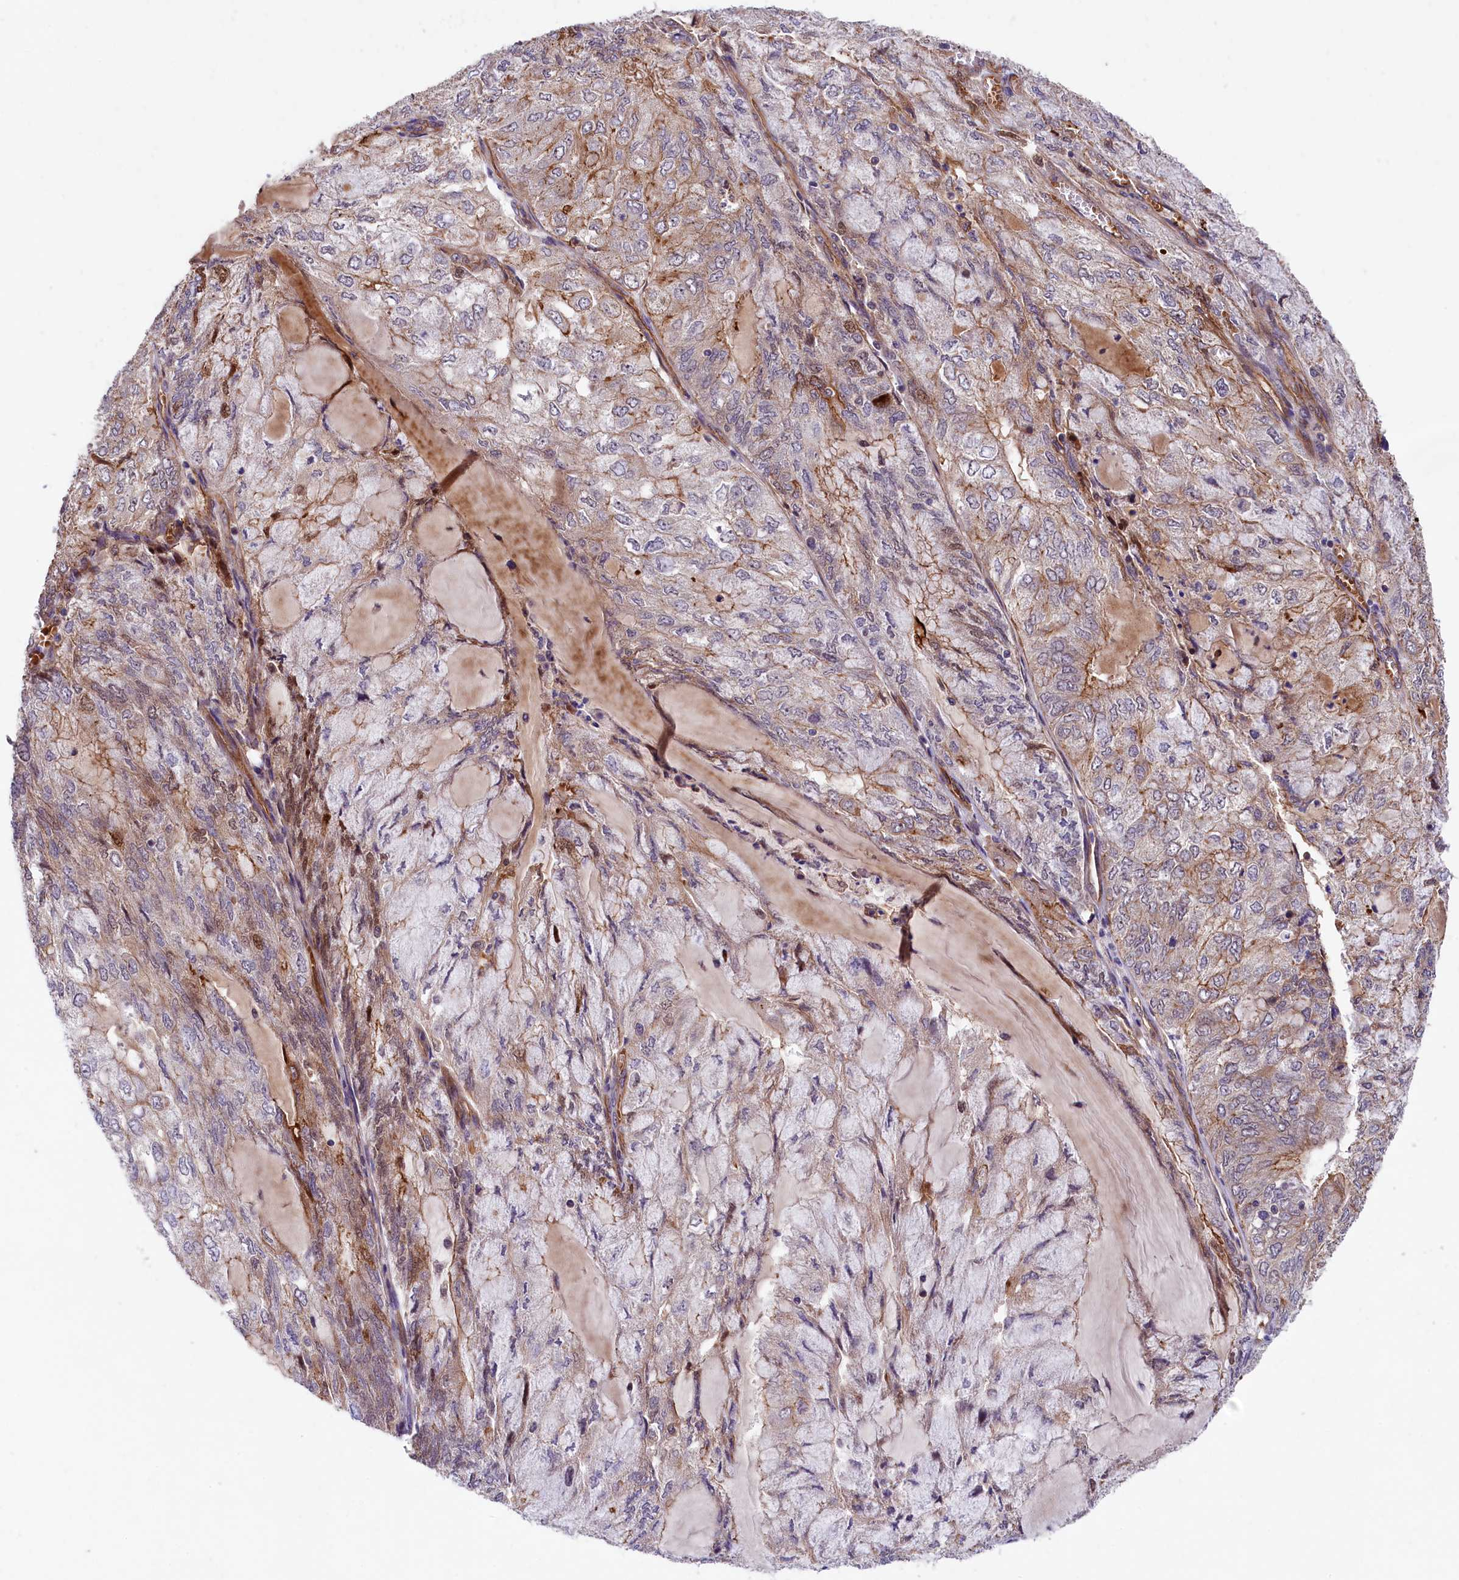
{"staining": {"intensity": "moderate", "quantity": "25%-75%", "location": "cytoplasmic/membranous,nuclear"}, "tissue": "endometrial cancer", "cell_type": "Tumor cells", "image_type": "cancer", "snomed": [{"axis": "morphology", "description": "Adenocarcinoma, NOS"}, {"axis": "topography", "description": "Endometrium"}], "caption": "Adenocarcinoma (endometrial) stained with a brown dye displays moderate cytoplasmic/membranous and nuclear positive staining in about 25%-75% of tumor cells.", "gene": "ARL14EP", "patient": {"sex": "female", "age": 81}}